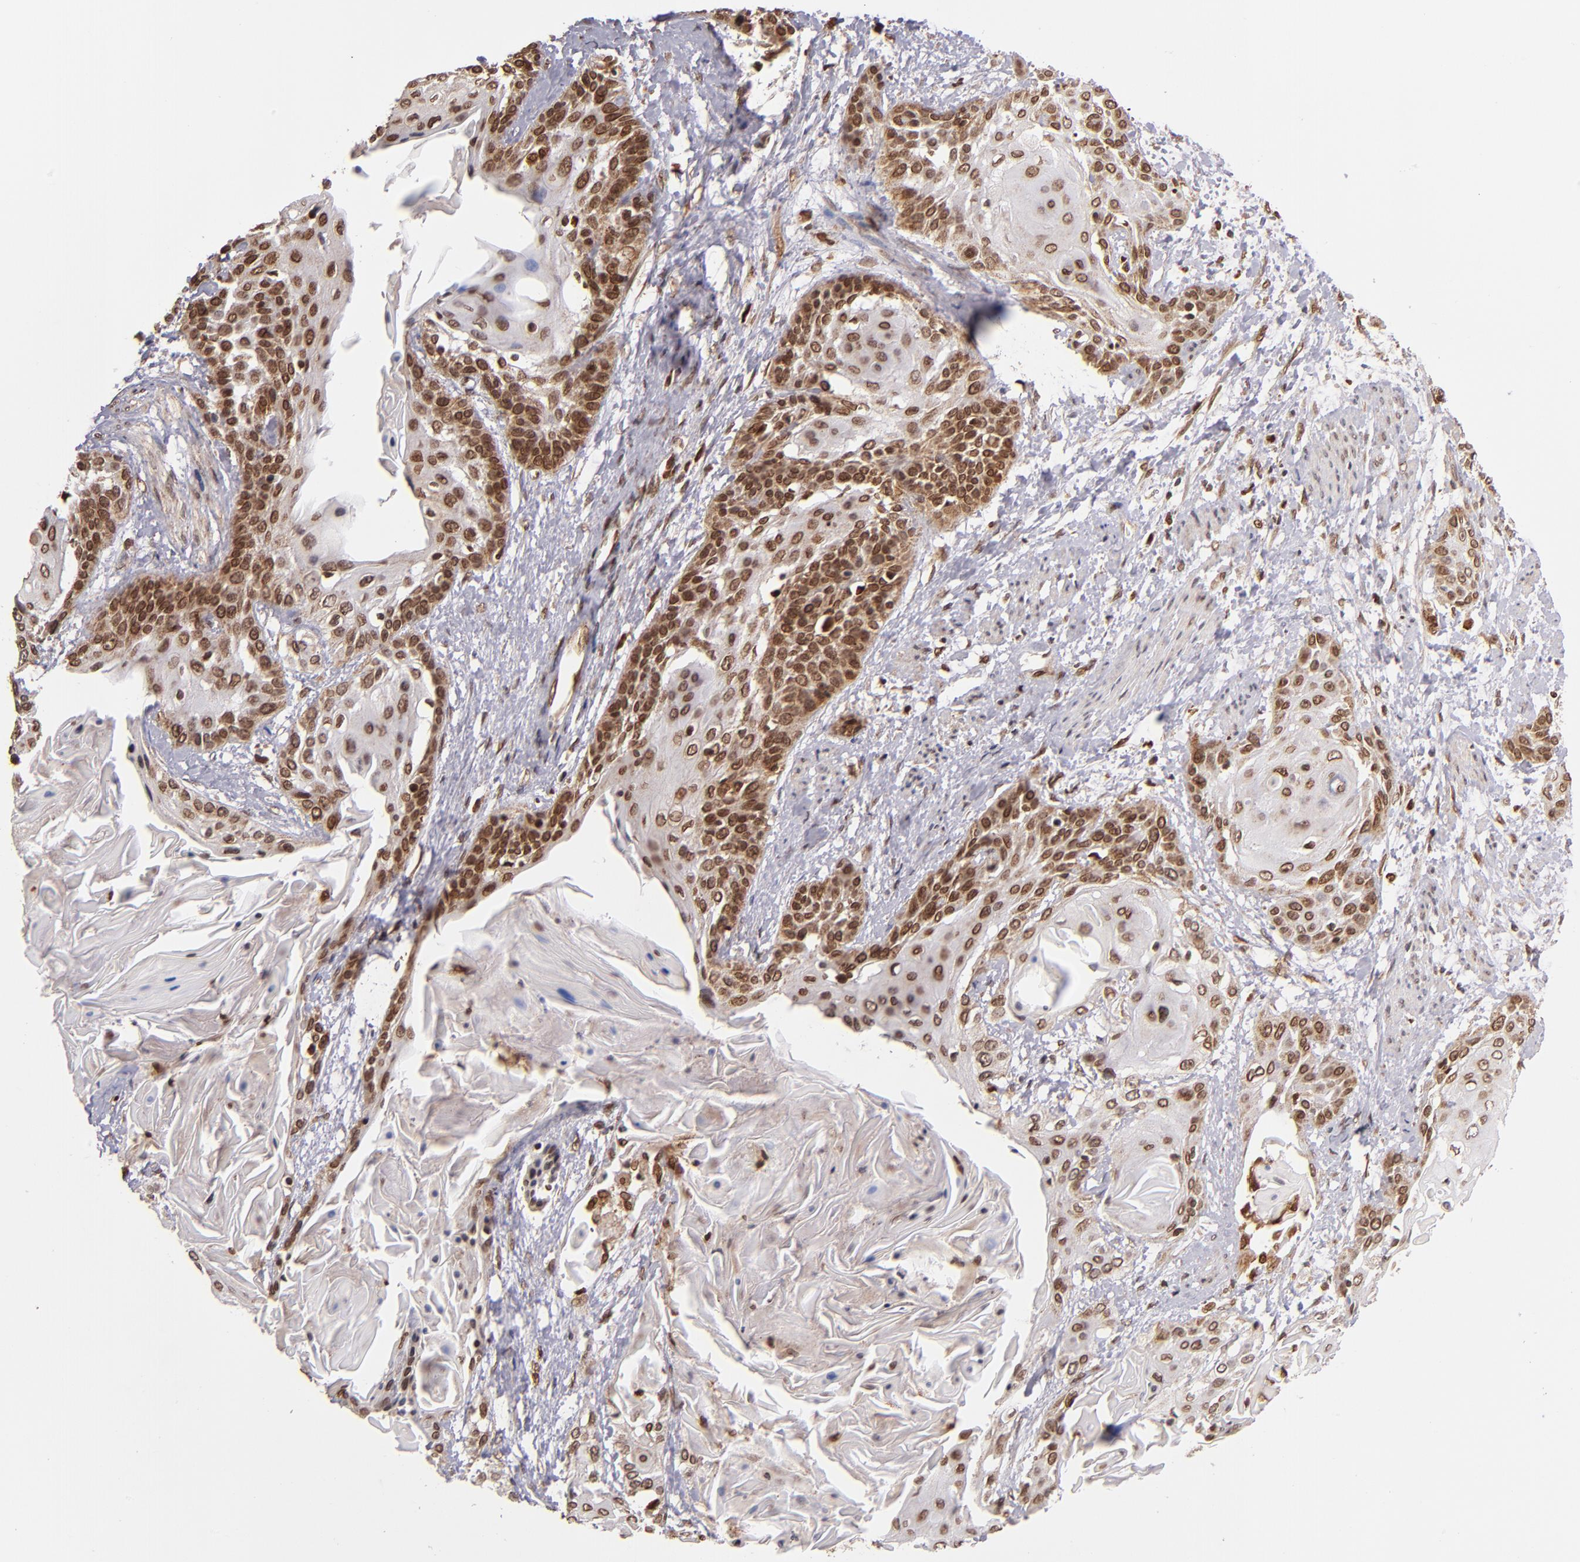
{"staining": {"intensity": "moderate", "quantity": ">75%", "location": "cytoplasmic/membranous,nuclear"}, "tissue": "cervical cancer", "cell_type": "Tumor cells", "image_type": "cancer", "snomed": [{"axis": "morphology", "description": "Squamous cell carcinoma, NOS"}, {"axis": "topography", "description": "Cervix"}], "caption": "Squamous cell carcinoma (cervical) tissue demonstrates moderate cytoplasmic/membranous and nuclear positivity in approximately >75% of tumor cells", "gene": "TOP1MT", "patient": {"sex": "female", "age": 57}}